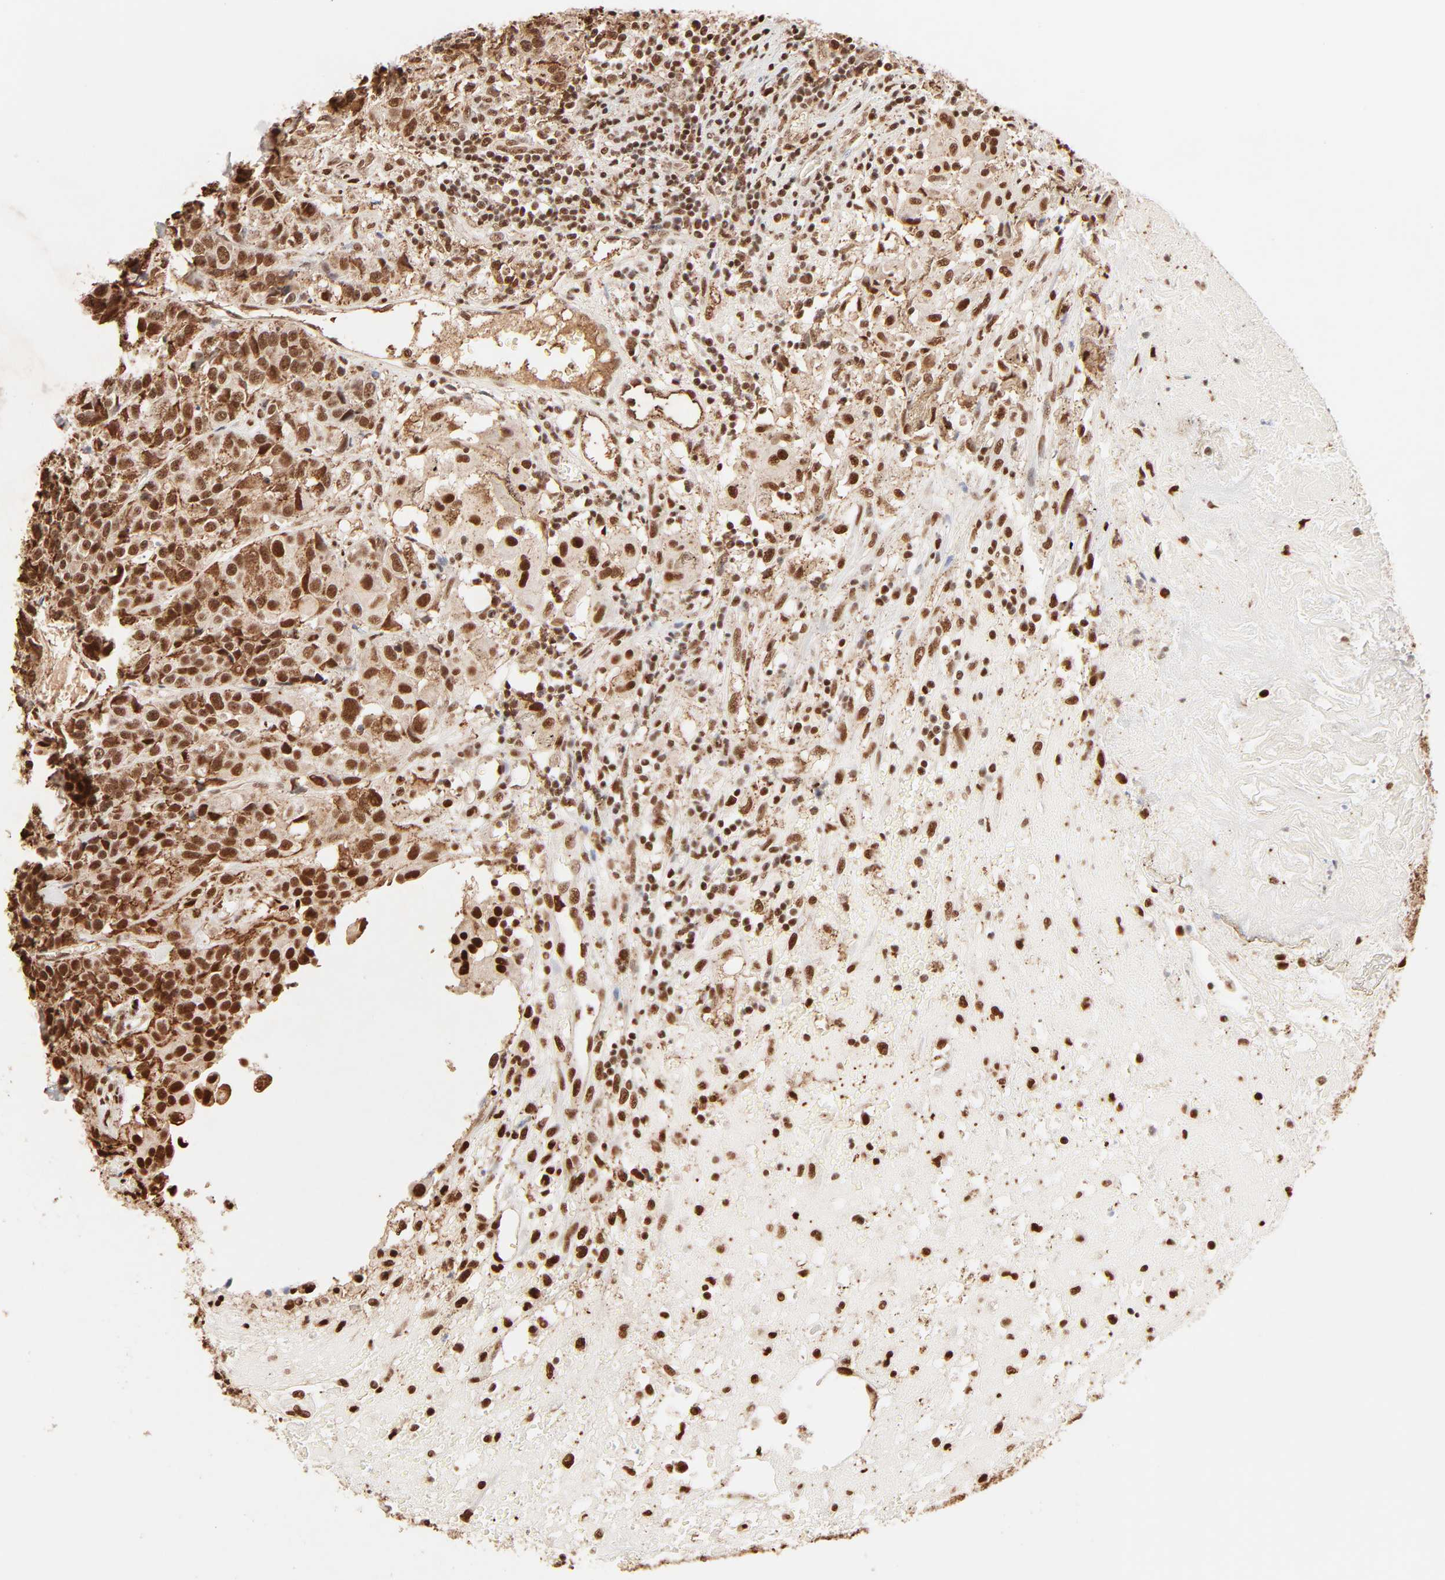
{"staining": {"intensity": "strong", "quantity": ">75%", "location": "cytoplasmic/membranous,nuclear"}, "tissue": "urothelial cancer", "cell_type": "Tumor cells", "image_type": "cancer", "snomed": [{"axis": "morphology", "description": "Urothelial carcinoma, High grade"}, {"axis": "topography", "description": "Urinary bladder"}], "caption": "This photomicrograph displays urothelial cancer stained with immunohistochemistry (IHC) to label a protein in brown. The cytoplasmic/membranous and nuclear of tumor cells show strong positivity for the protein. Nuclei are counter-stained blue.", "gene": "FAM50A", "patient": {"sex": "female", "age": 81}}